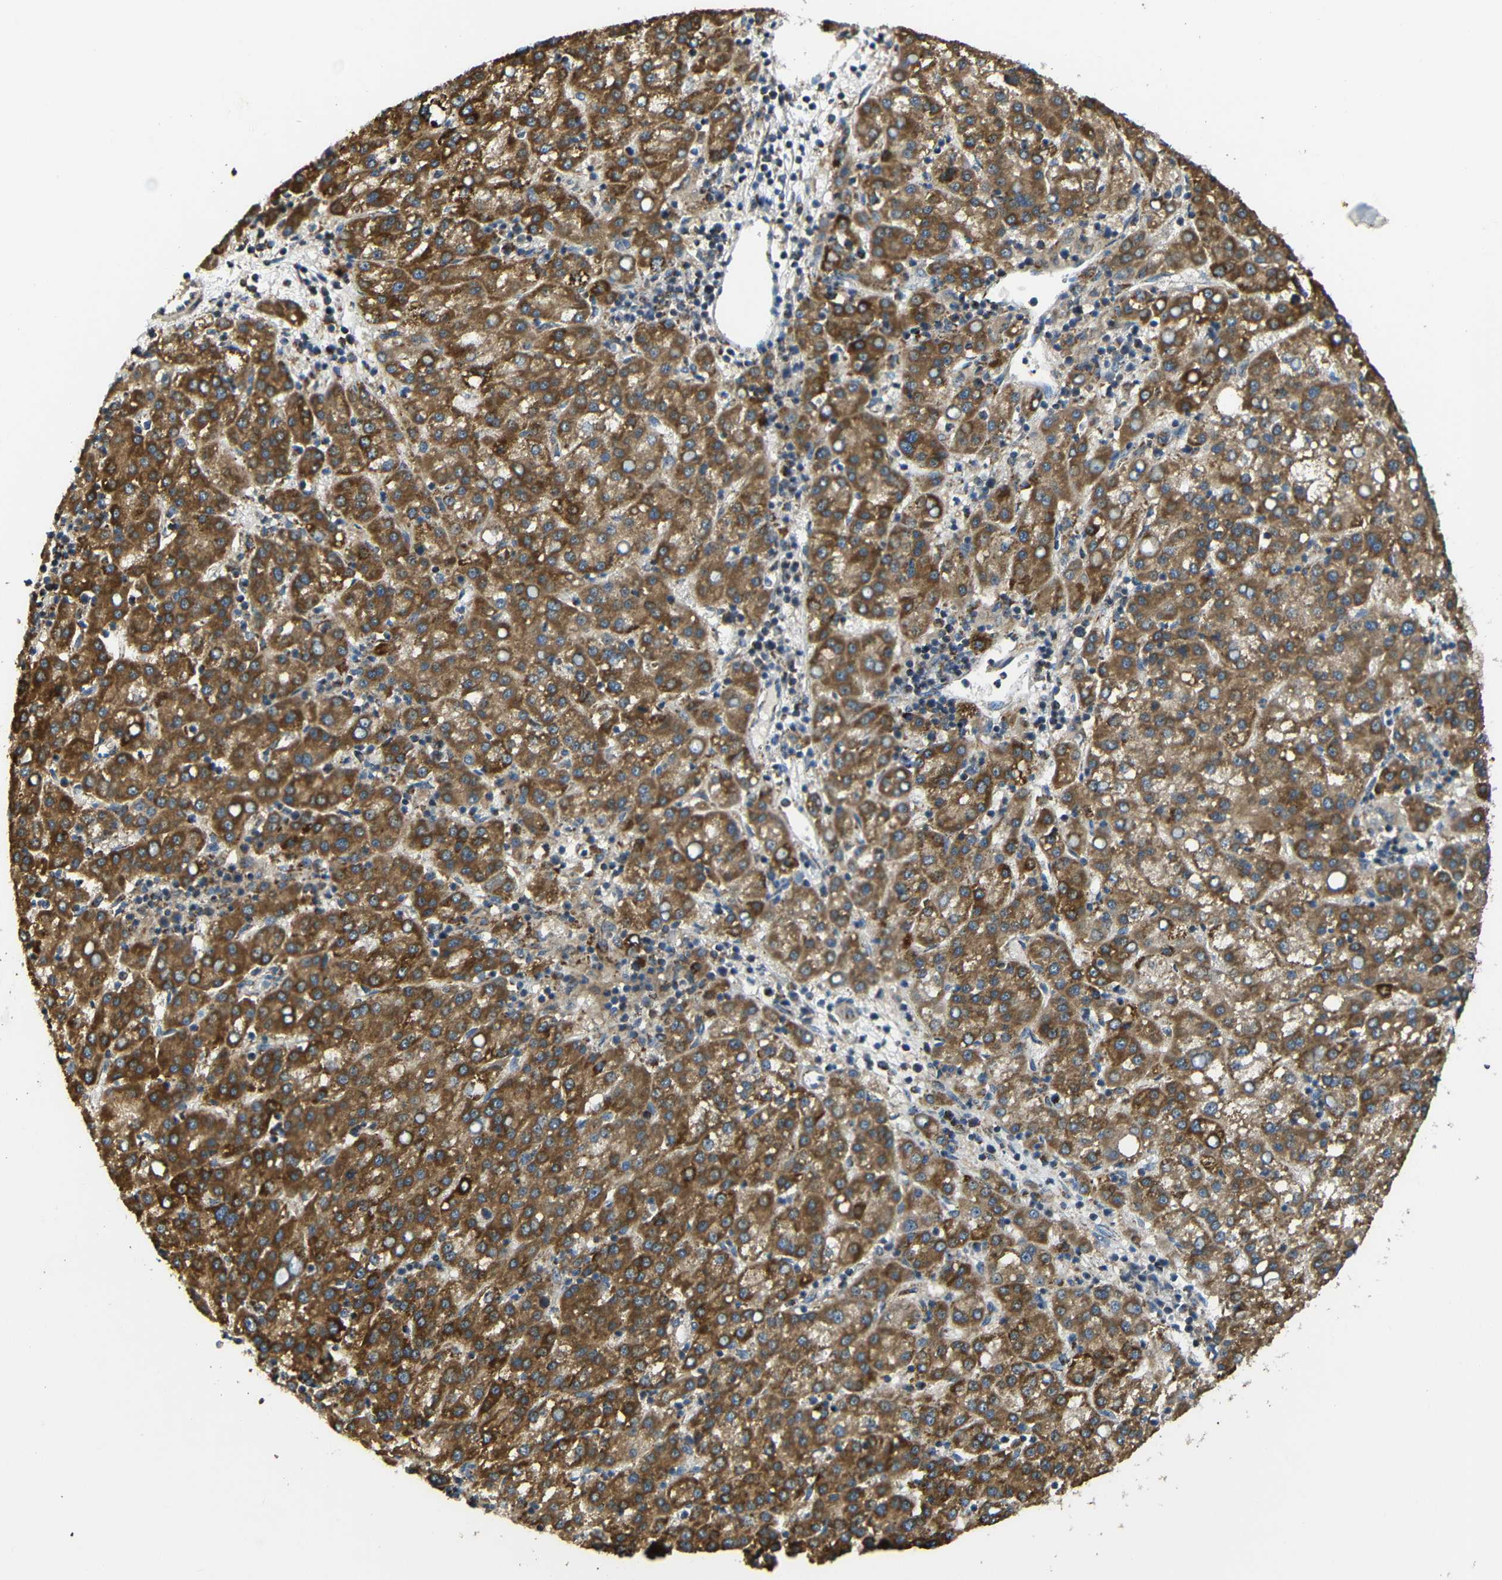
{"staining": {"intensity": "moderate", "quantity": ">75%", "location": "cytoplasmic/membranous"}, "tissue": "liver cancer", "cell_type": "Tumor cells", "image_type": "cancer", "snomed": [{"axis": "morphology", "description": "Carcinoma, Hepatocellular, NOS"}, {"axis": "topography", "description": "Liver"}], "caption": "Tumor cells display medium levels of moderate cytoplasmic/membranous staining in approximately >75% of cells in human liver hepatocellular carcinoma. (DAB IHC, brown staining for protein, blue staining for nuclei).", "gene": "NR3C2", "patient": {"sex": "female", "age": 58}}